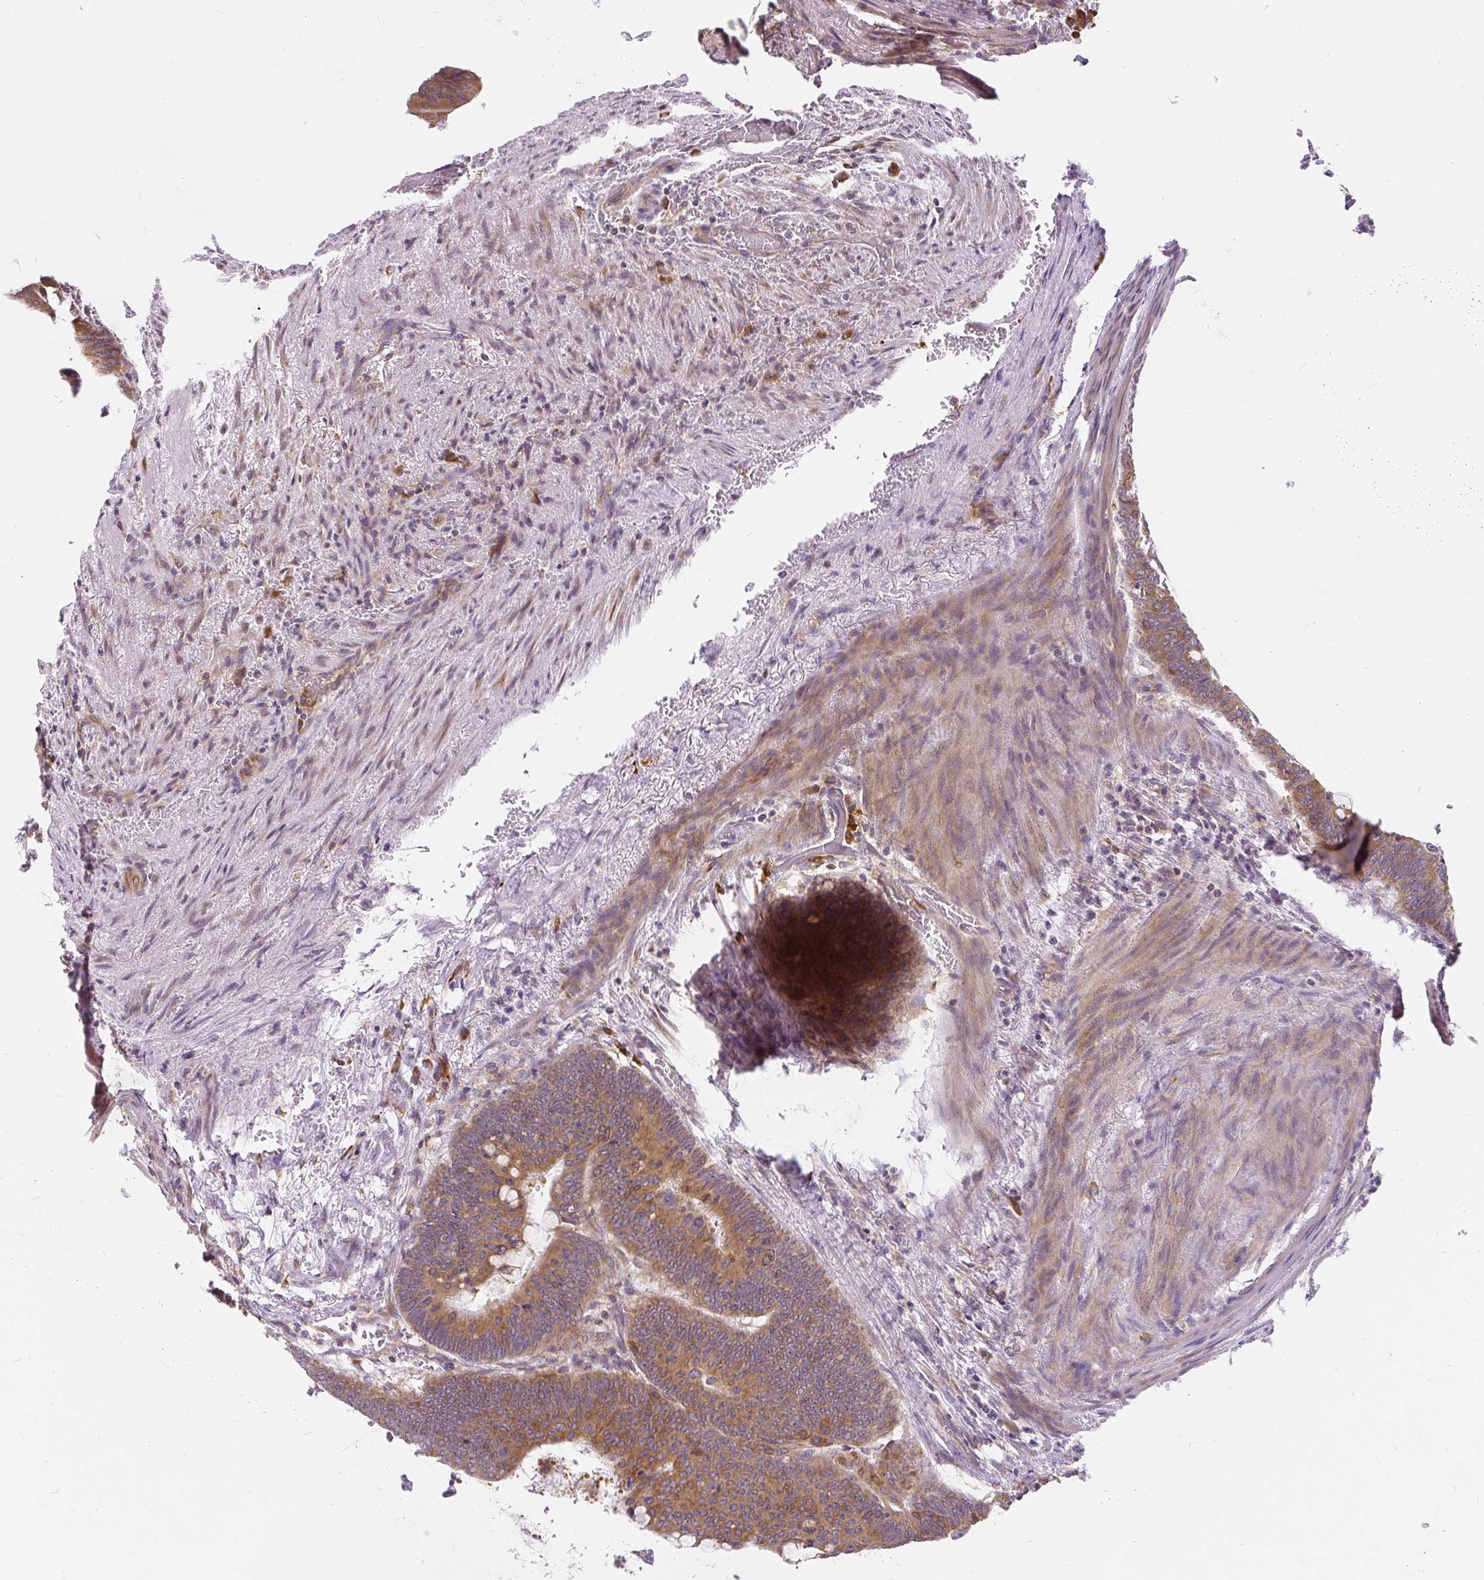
{"staining": {"intensity": "moderate", "quantity": ">75%", "location": "cytoplasmic/membranous"}, "tissue": "colorectal cancer", "cell_type": "Tumor cells", "image_type": "cancer", "snomed": [{"axis": "morphology", "description": "Normal tissue, NOS"}, {"axis": "morphology", "description": "Adenocarcinoma, NOS"}, {"axis": "topography", "description": "Rectum"}, {"axis": "topography", "description": "Peripheral nerve tissue"}], "caption": "Approximately >75% of tumor cells in human colorectal cancer exhibit moderate cytoplasmic/membranous protein positivity as visualized by brown immunohistochemical staining.", "gene": "CYP20A1", "patient": {"sex": "male", "age": 92}}